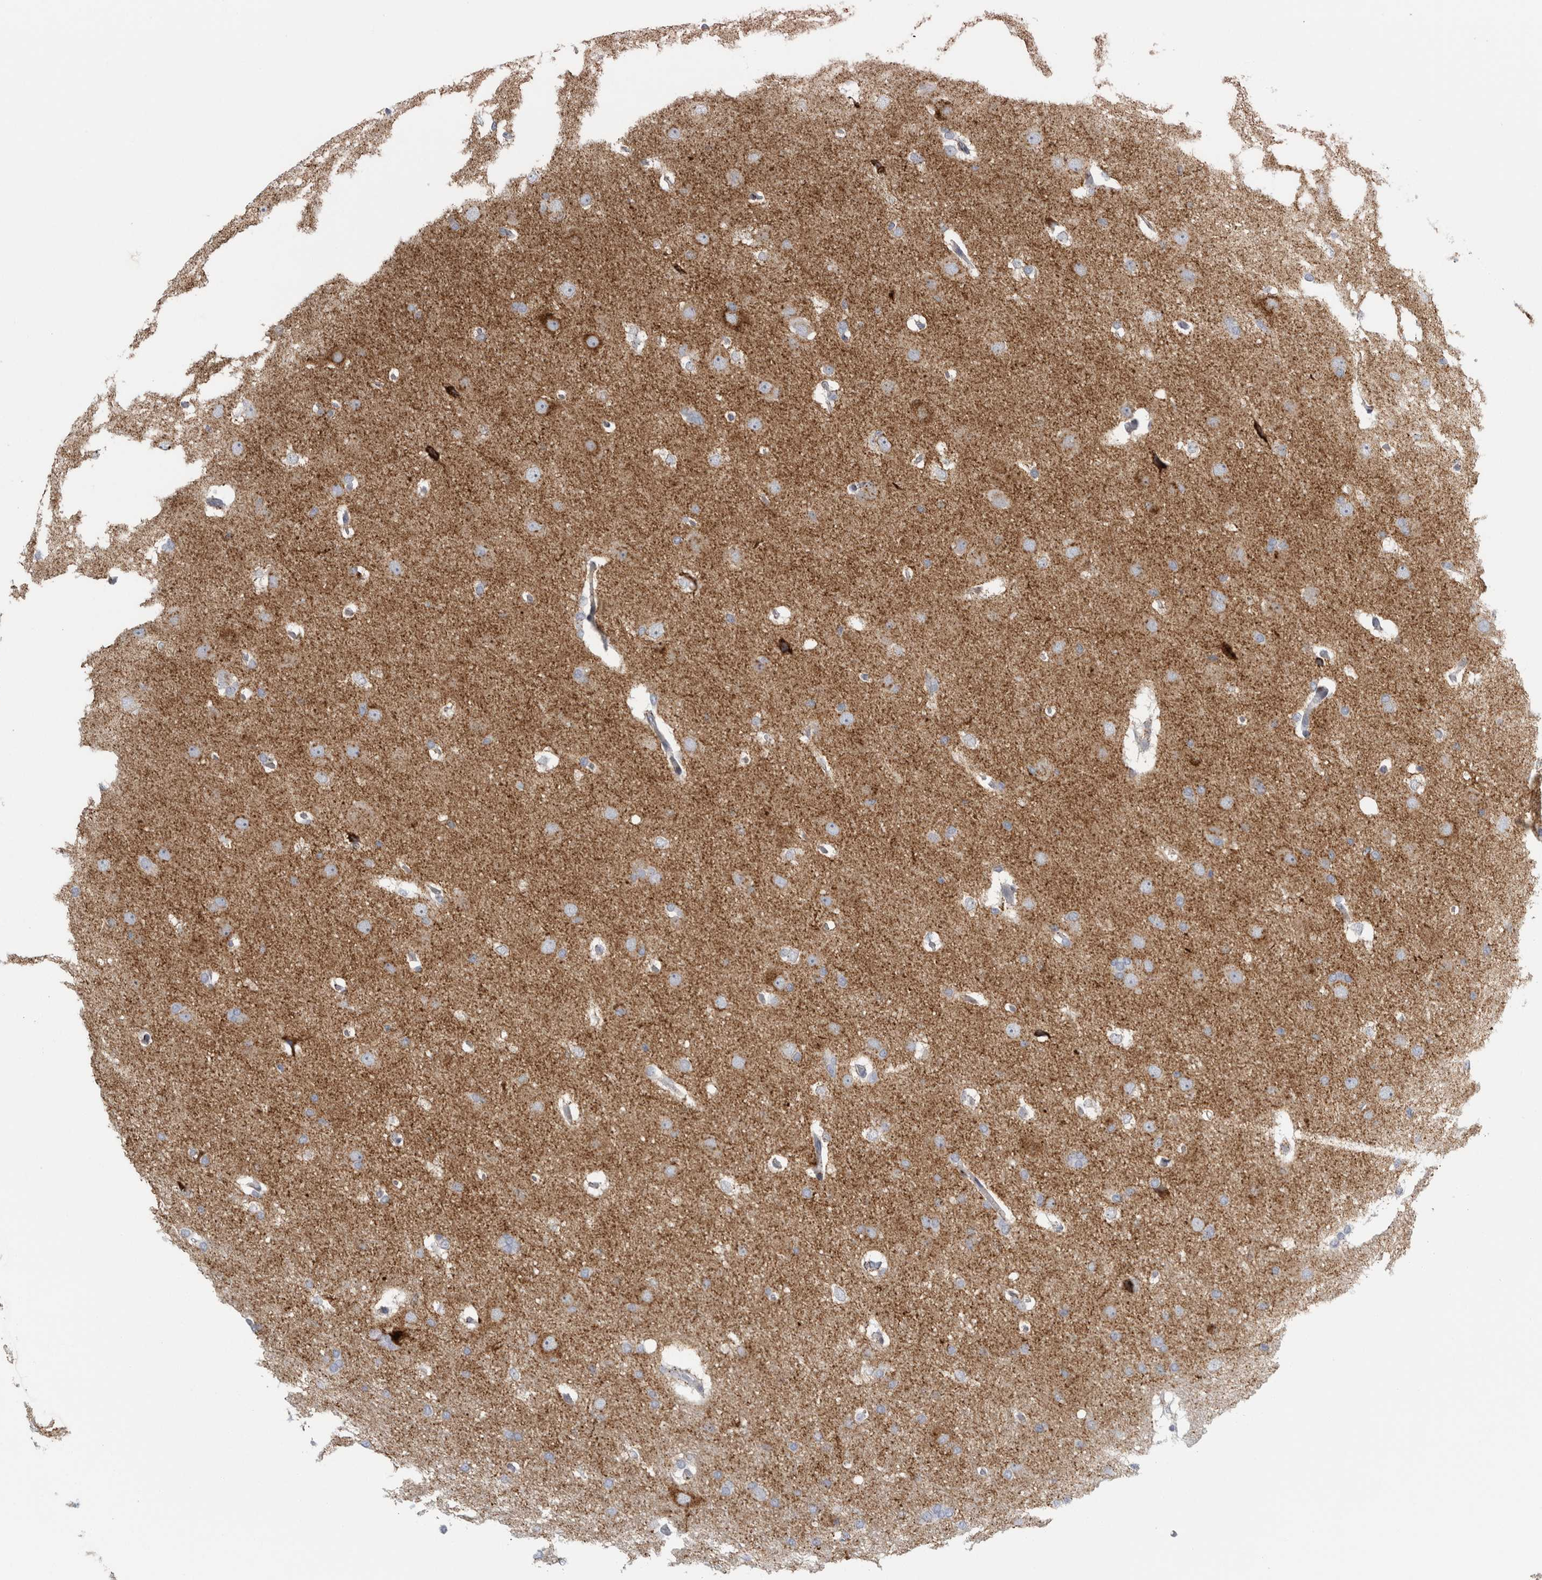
{"staining": {"intensity": "negative", "quantity": "none", "location": "none"}, "tissue": "glioma", "cell_type": "Tumor cells", "image_type": "cancer", "snomed": [{"axis": "morphology", "description": "Glioma, malignant, Low grade"}, {"axis": "topography", "description": "Brain"}], "caption": "The immunohistochemistry micrograph has no significant expression in tumor cells of glioma tissue. The staining was performed using DAB (3,3'-diaminobenzidine) to visualize the protein expression in brown, while the nuclei were stained in blue with hematoxylin (Magnification: 20x).", "gene": "CPE", "patient": {"sex": "female", "age": 37}}